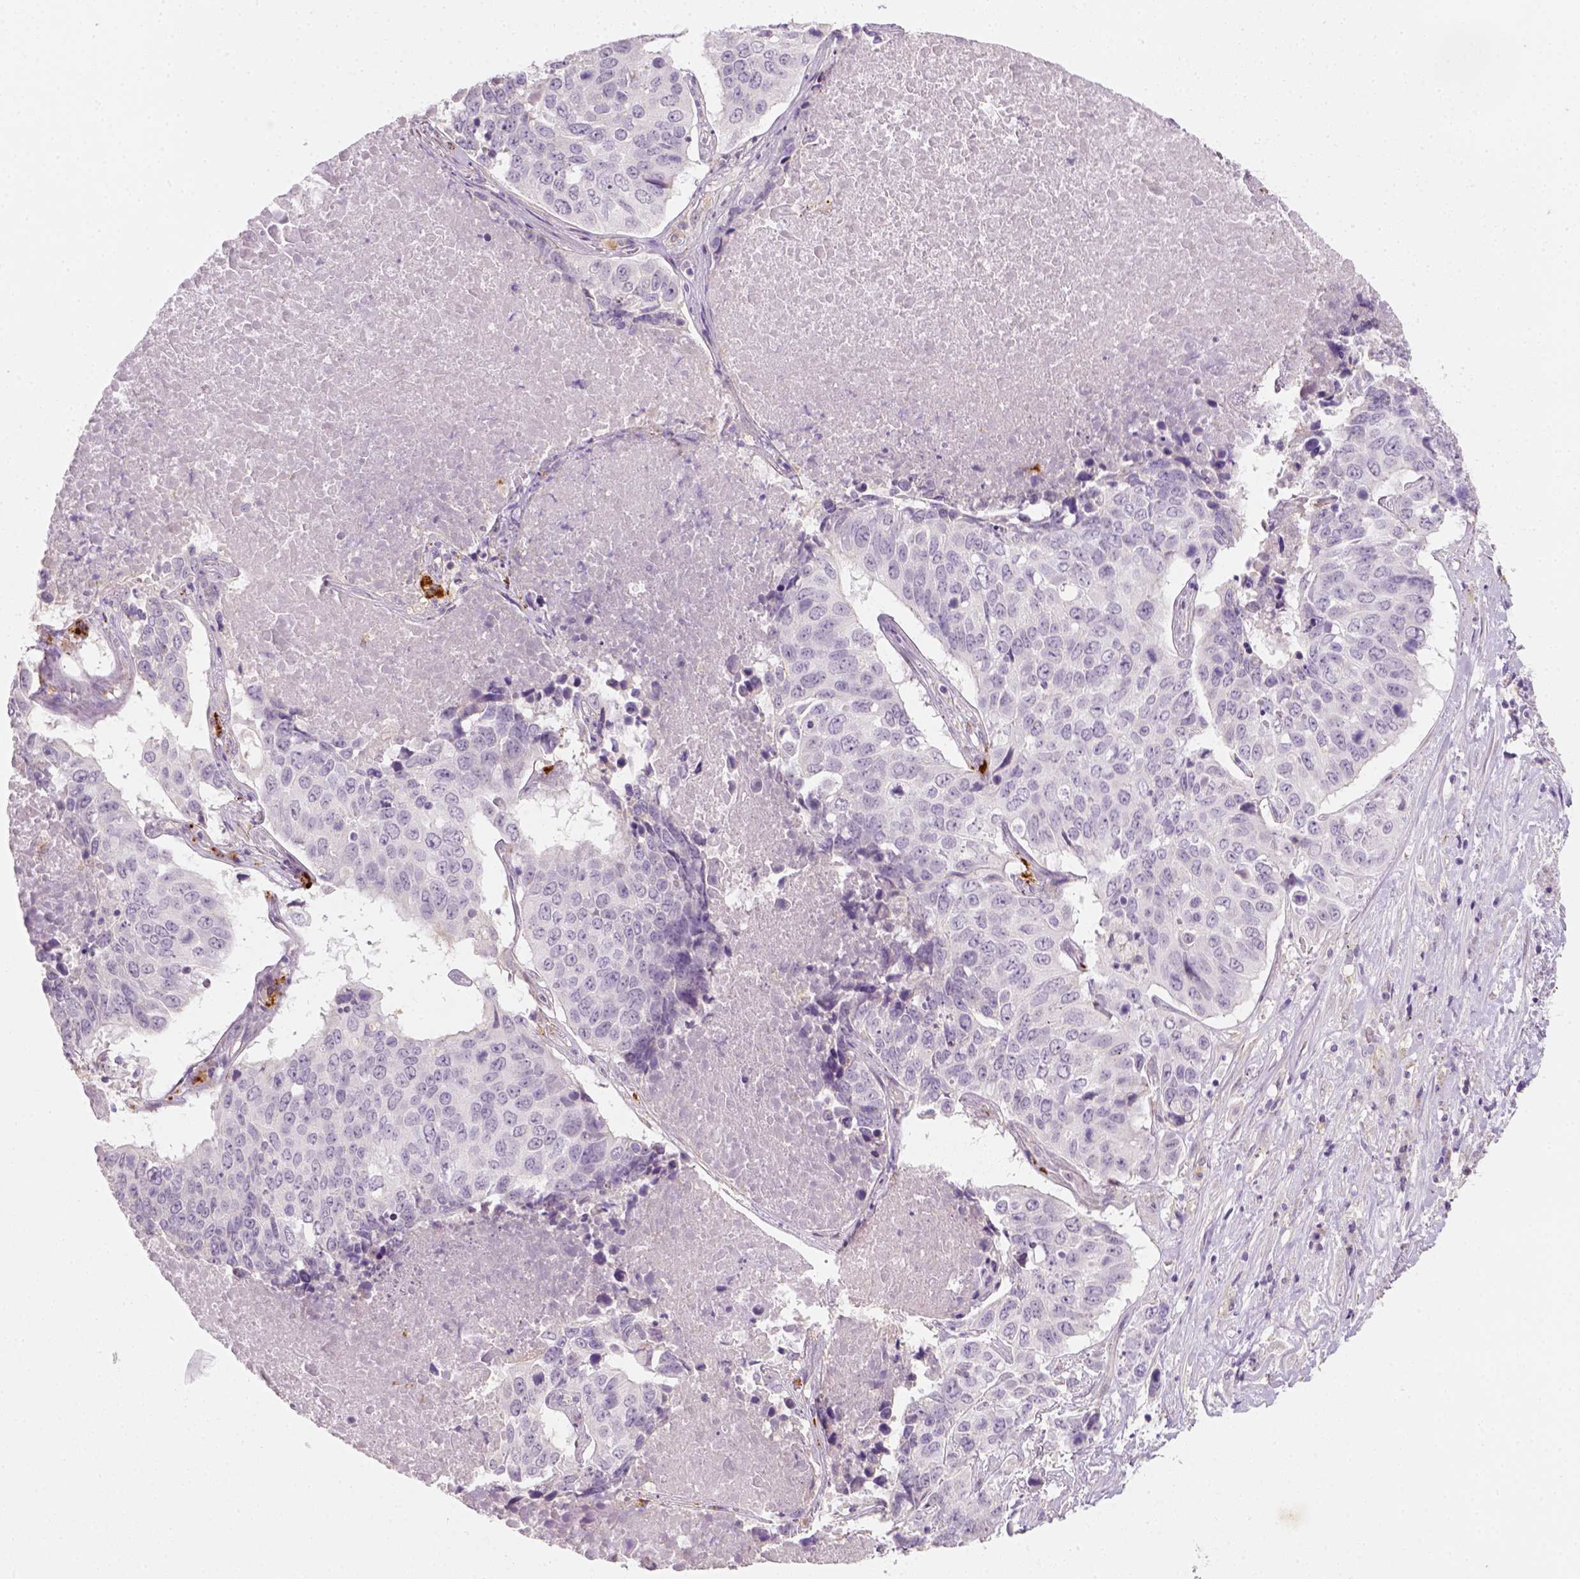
{"staining": {"intensity": "negative", "quantity": "none", "location": "none"}, "tissue": "lung cancer", "cell_type": "Tumor cells", "image_type": "cancer", "snomed": [{"axis": "morphology", "description": "Normal tissue, NOS"}, {"axis": "morphology", "description": "Squamous cell carcinoma, NOS"}, {"axis": "topography", "description": "Bronchus"}, {"axis": "topography", "description": "Lung"}], "caption": "This image is of lung cancer stained with IHC to label a protein in brown with the nuclei are counter-stained blue. There is no expression in tumor cells.", "gene": "FAM163B", "patient": {"sex": "male", "age": 64}}